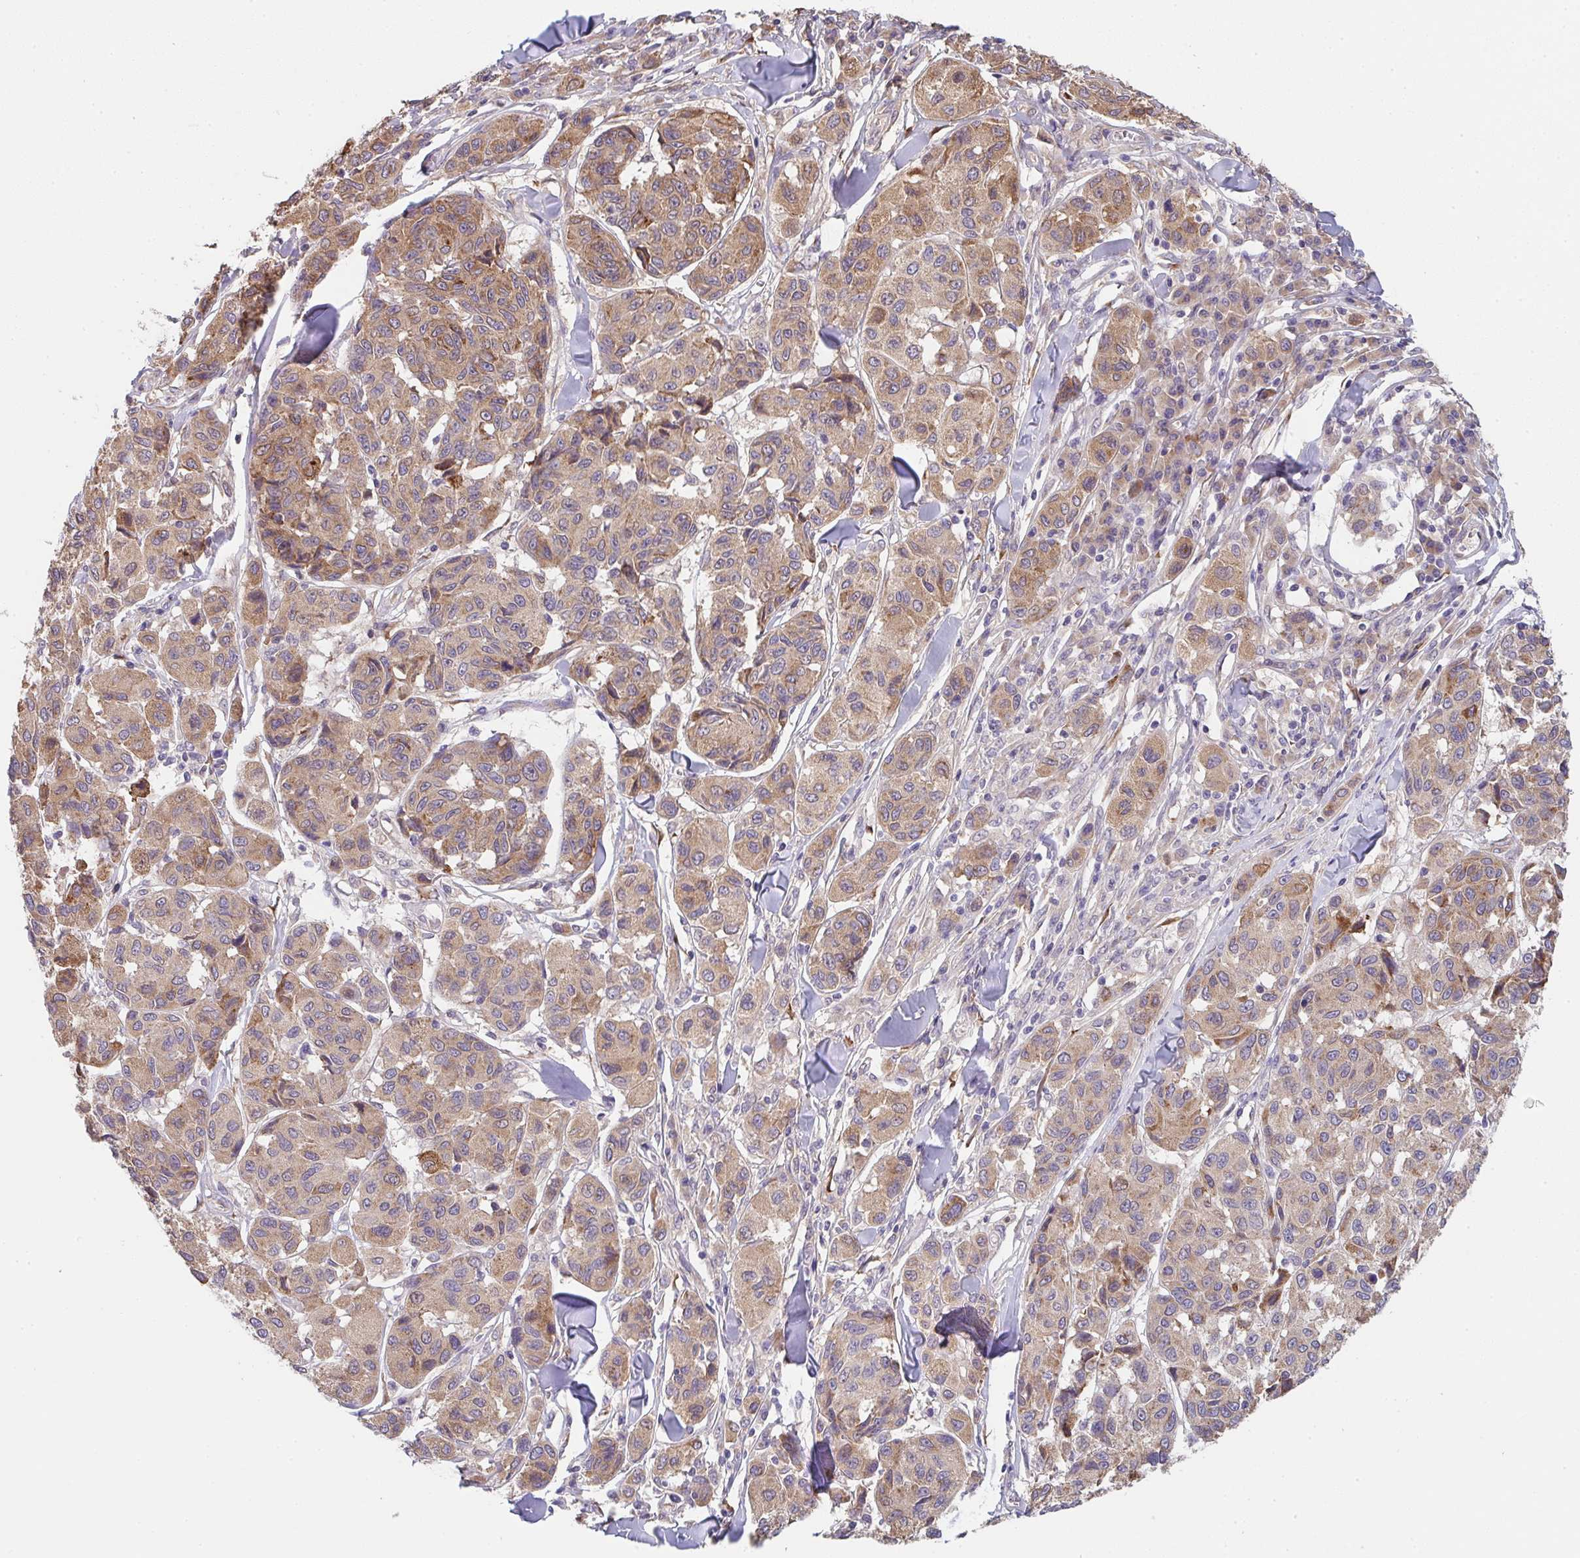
{"staining": {"intensity": "weak", "quantity": ">75%", "location": "cytoplasmic/membranous"}, "tissue": "melanoma", "cell_type": "Tumor cells", "image_type": "cancer", "snomed": [{"axis": "morphology", "description": "Malignant melanoma, NOS"}, {"axis": "topography", "description": "Skin"}], "caption": "A low amount of weak cytoplasmic/membranous expression is present in approximately >75% of tumor cells in melanoma tissue.", "gene": "TSPAN31", "patient": {"sex": "female", "age": 66}}